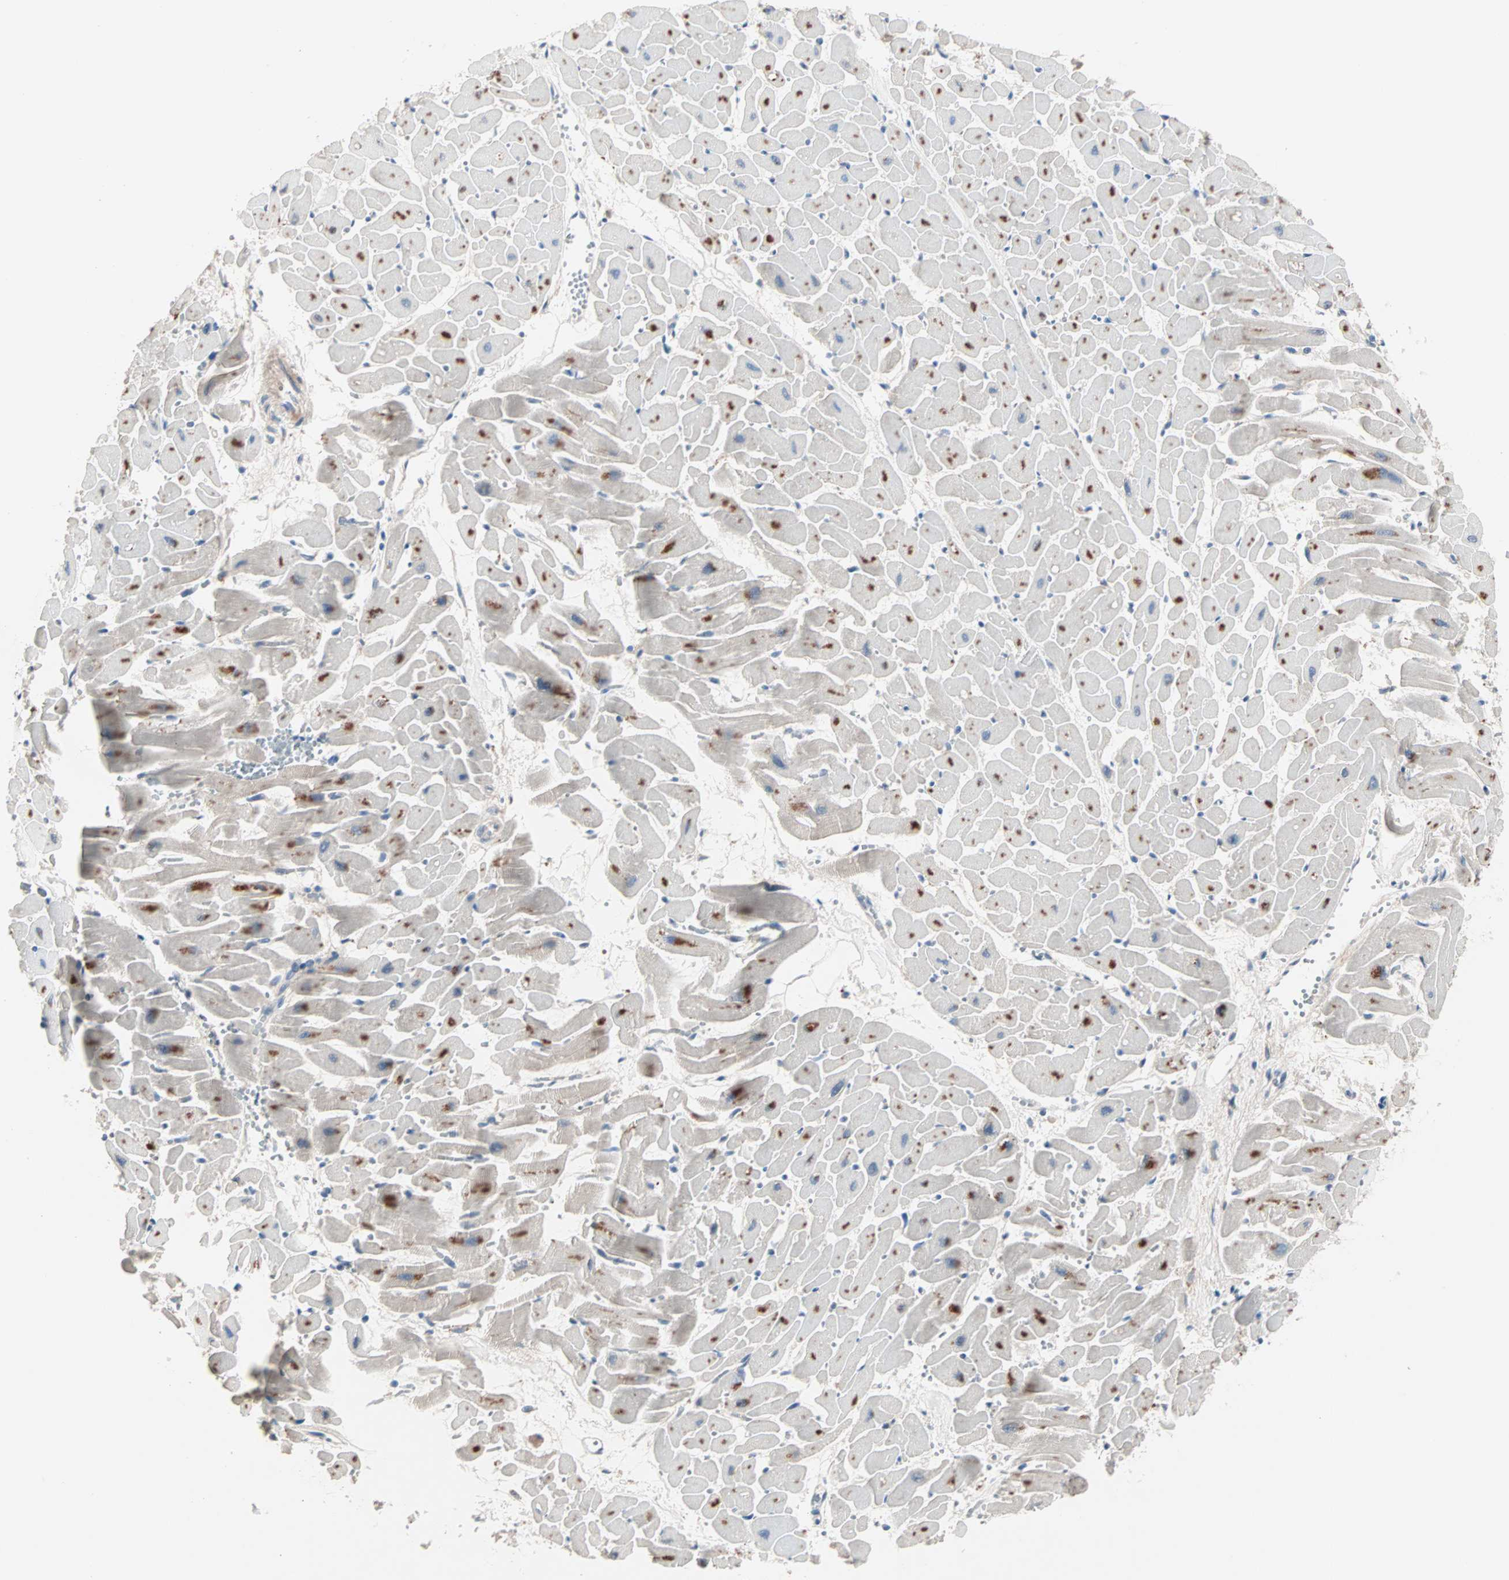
{"staining": {"intensity": "negative", "quantity": "none", "location": "none"}, "tissue": "heart muscle", "cell_type": "Cardiomyocytes", "image_type": "normal", "snomed": [{"axis": "morphology", "description": "Normal tissue, NOS"}, {"axis": "topography", "description": "Heart"}], "caption": "Cardiomyocytes show no significant staining in benign heart muscle. (DAB IHC with hematoxylin counter stain).", "gene": "CAD", "patient": {"sex": "female", "age": 19}}